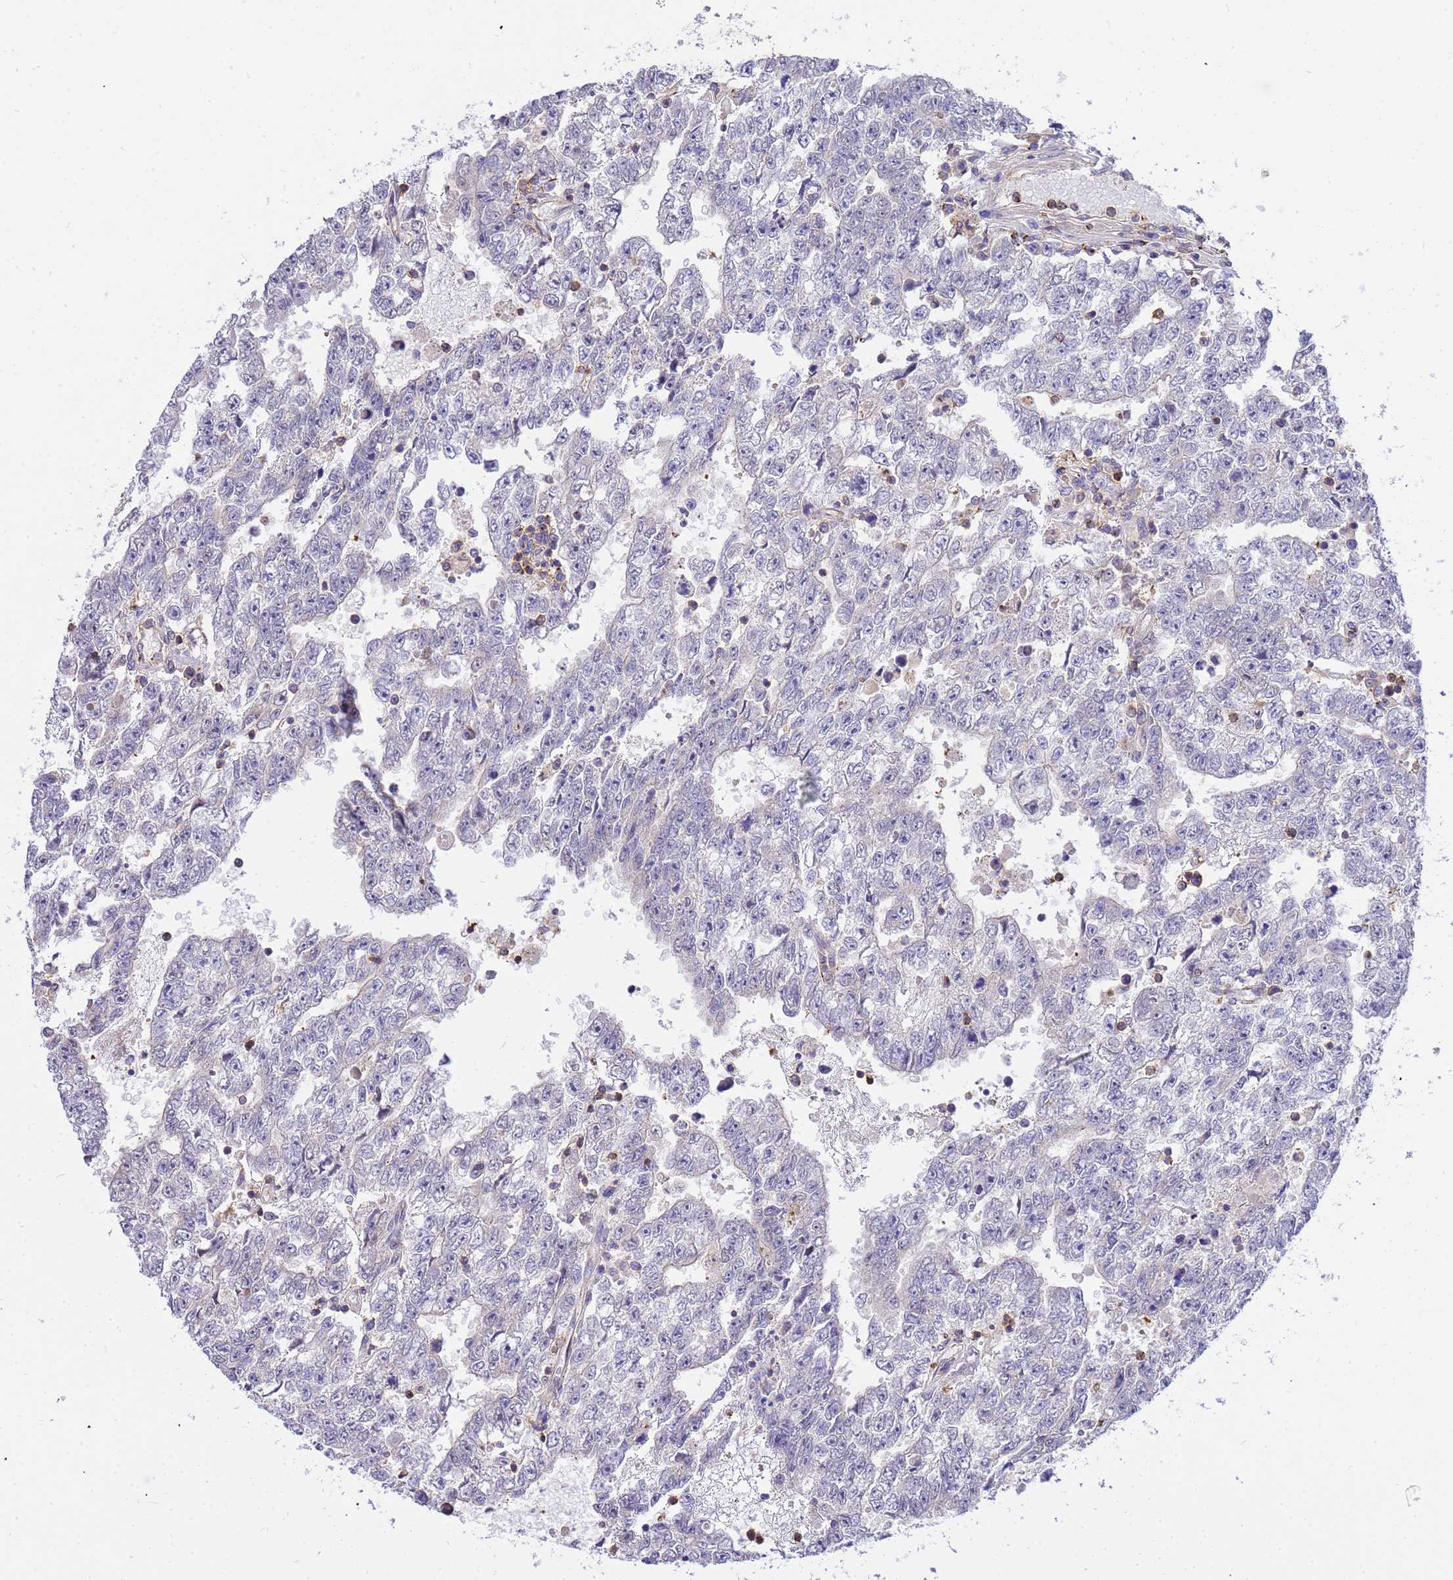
{"staining": {"intensity": "negative", "quantity": "none", "location": "none"}, "tissue": "testis cancer", "cell_type": "Tumor cells", "image_type": "cancer", "snomed": [{"axis": "morphology", "description": "Carcinoma, Embryonal, NOS"}, {"axis": "topography", "description": "Testis"}], "caption": "This histopathology image is of testis cancer stained with immunohistochemistry (IHC) to label a protein in brown with the nuclei are counter-stained blue. There is no staining in tumor cells.", "gene": "WDR64", "patient": {"sex": "male", "age": 25}}